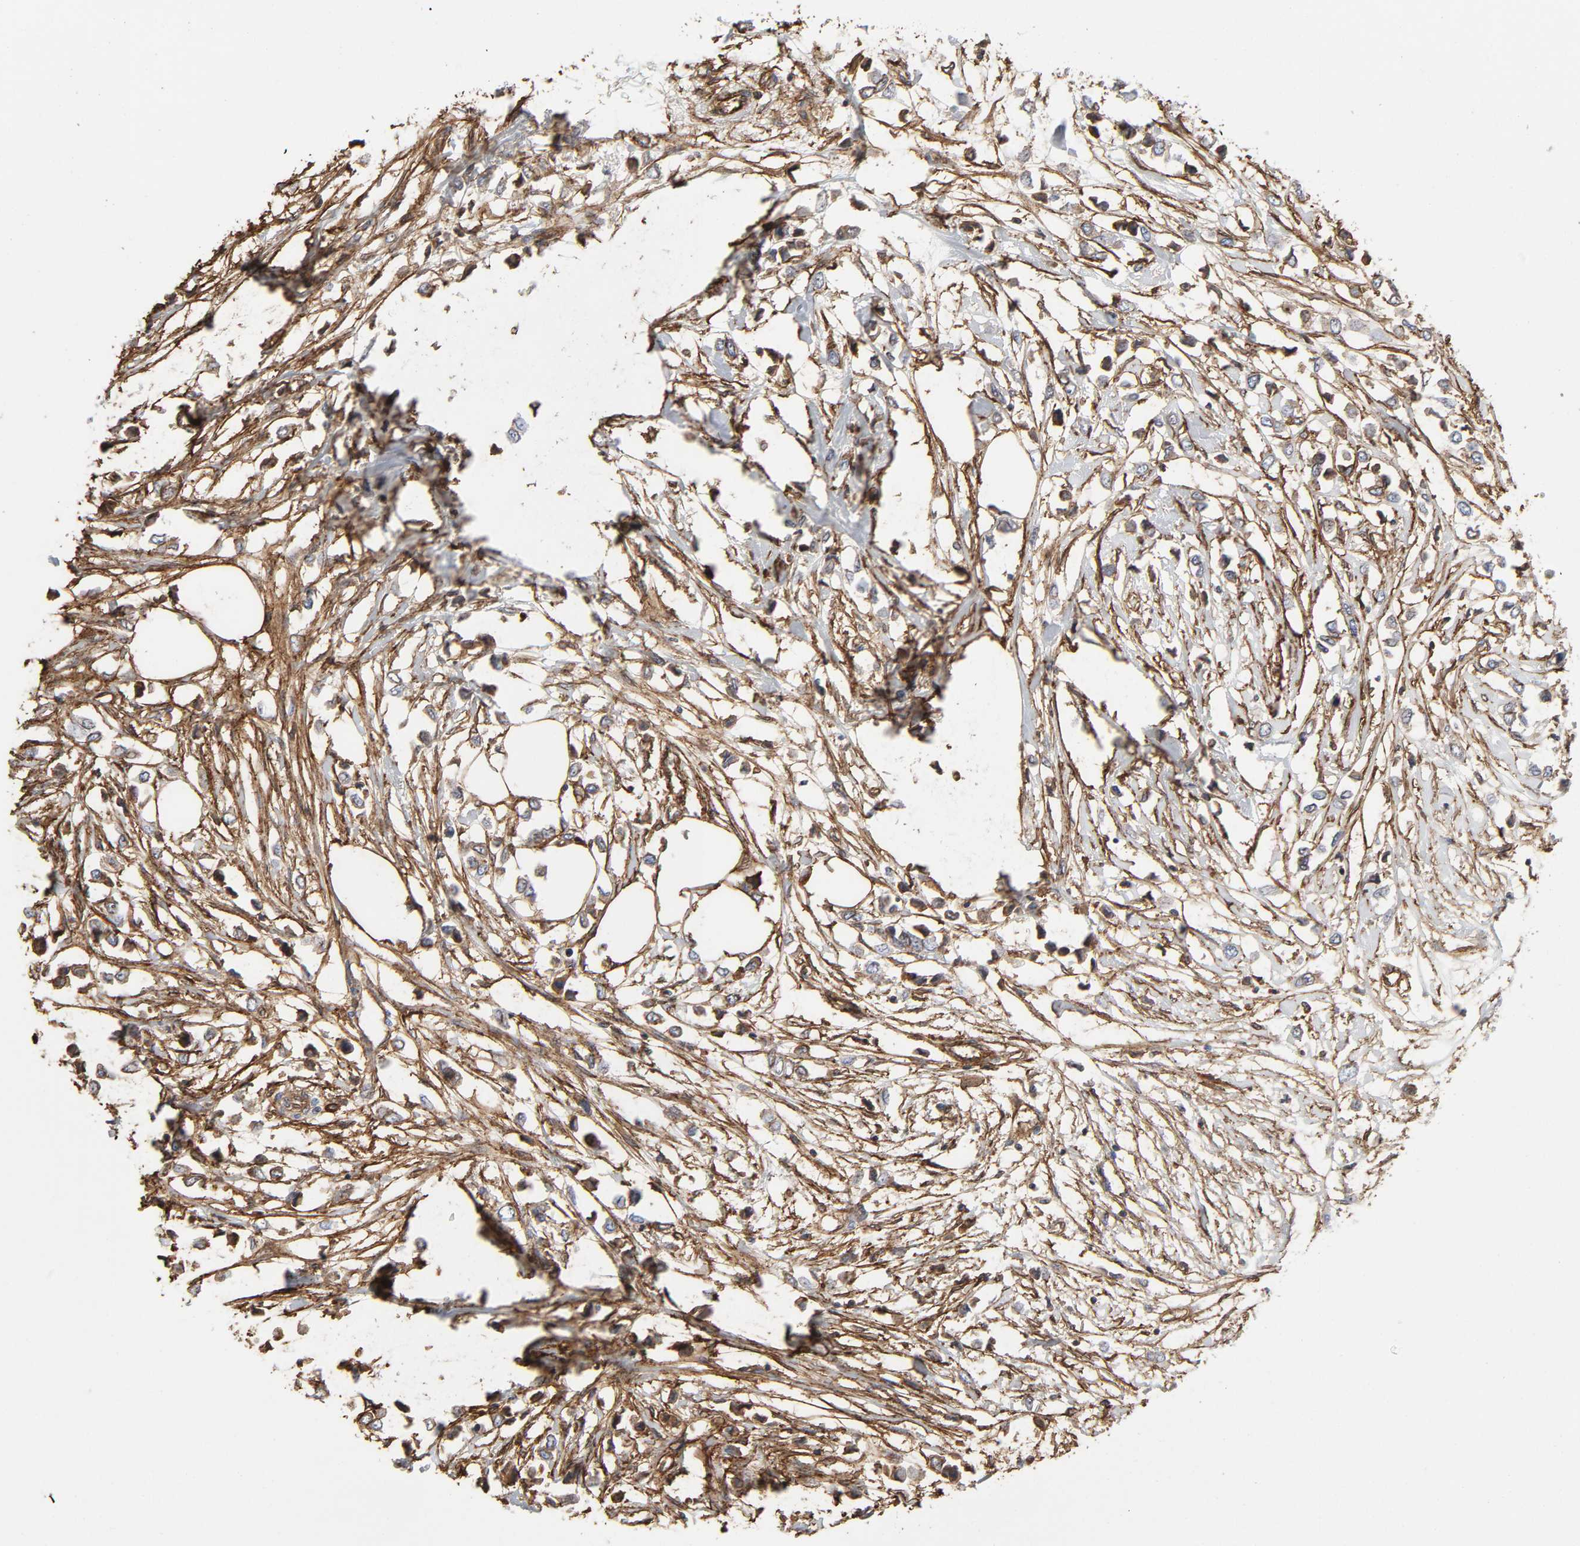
{"staining": {"intensity": "moderate", "quantity": ">75%", "location": "cytoplasmic/membranous"}, "tissue": "breast cancer", "cell_type": "Tumor cells", "image_type": "cancer", "snomed": [{"axis": "morphology", "description": "Lobular carcinoma"}, {"axis": "topography", "description": "Breast"}], "caption": "This is a micrograph of IHC staining of breast cancer (lobular carcinoma), which shows moderate positivity in the cytoplasmic/membranous of tumor cells.", "gene": "ANXA2", "patient": {"sex": "female", "age": 51}}